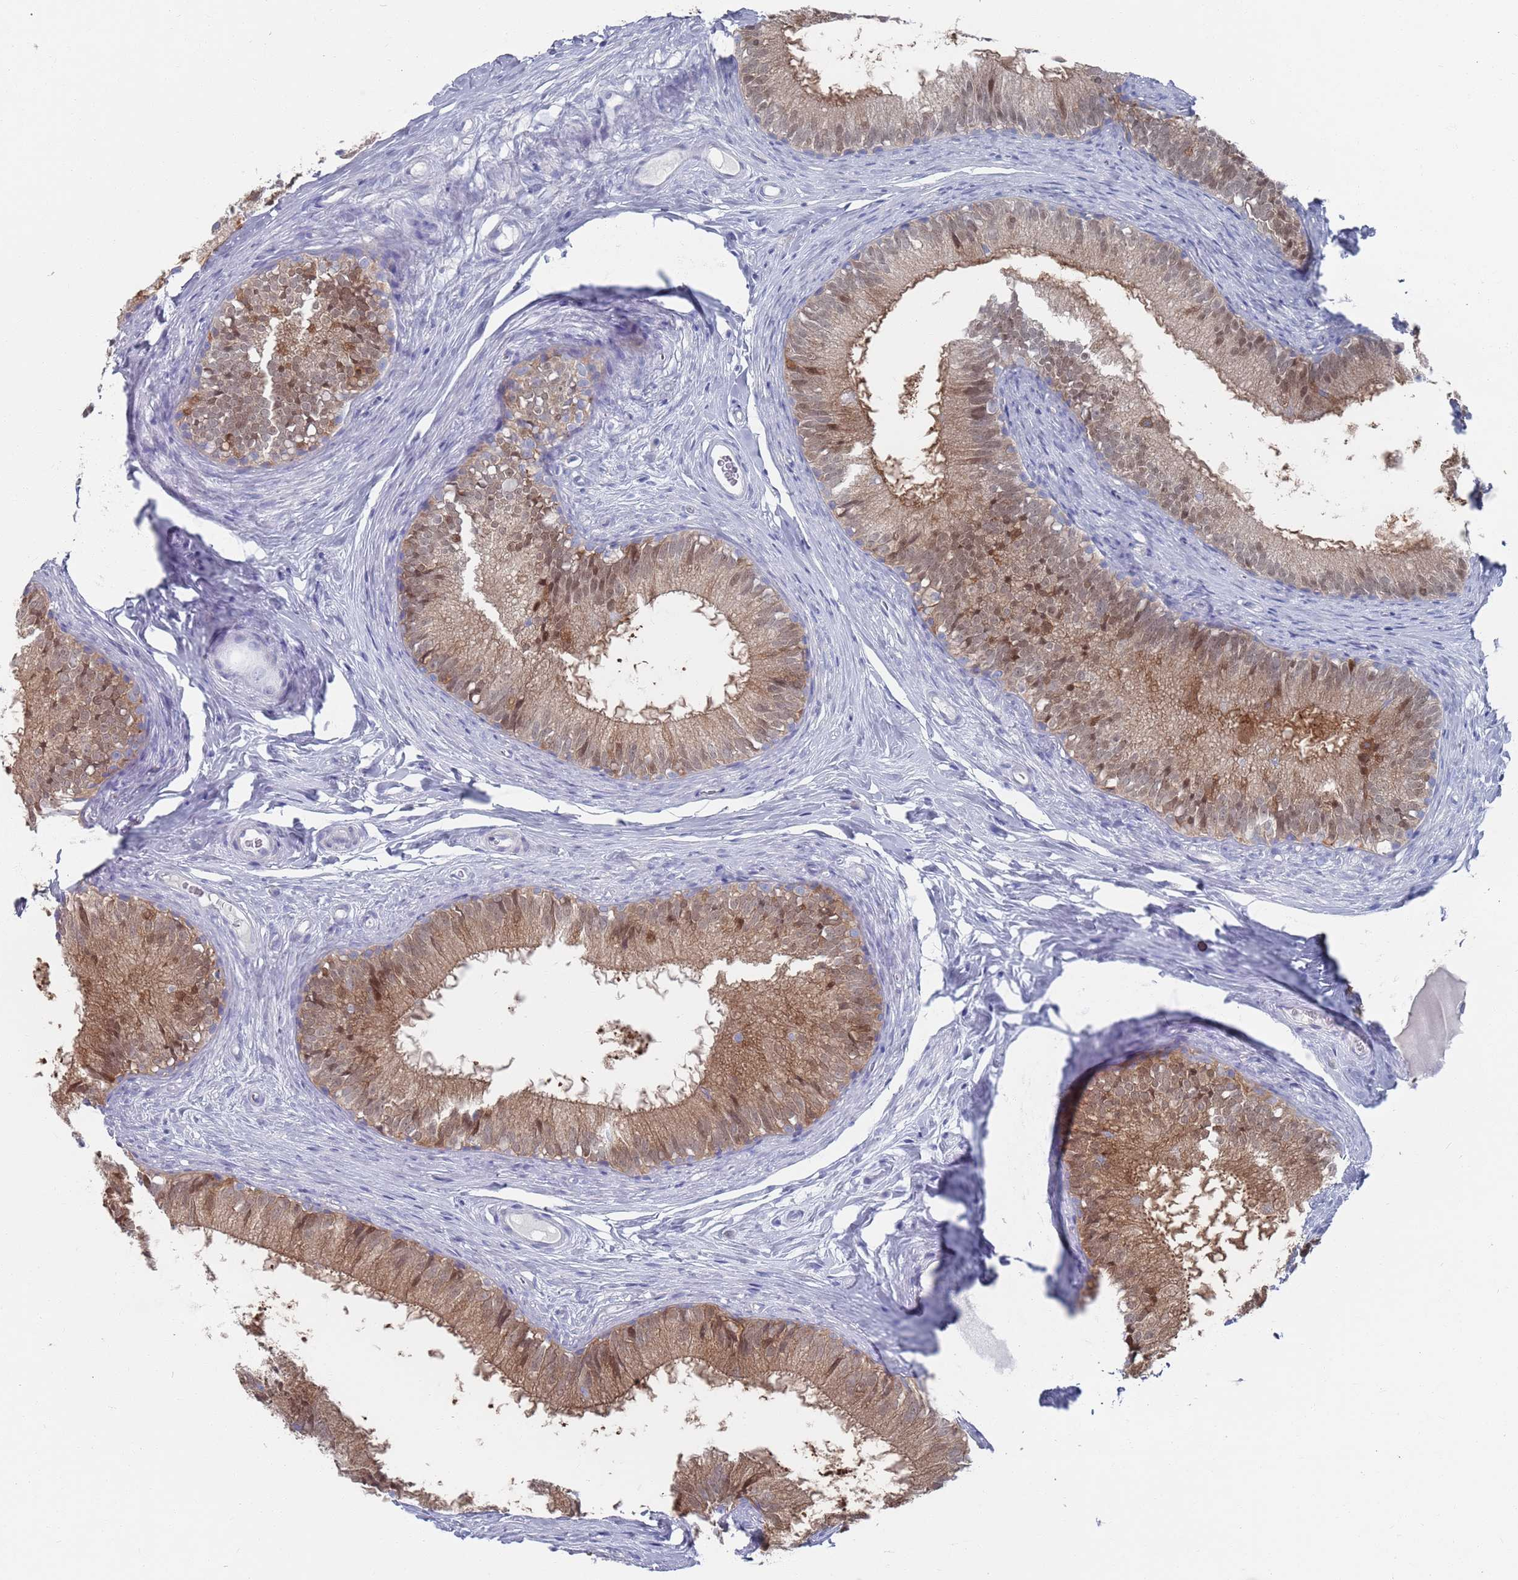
{"staining": {"intensity": "moderate", "quantity": ">75%", "location": "cytoplasmic/membranous,nuclear"}, "tissue": "epididymis", "cell_type": "Glandular cells", "image_type": "normal", "snomed": [{"axis": "morphology", "description": "Normal tissue, NOS"}, {"axis": "topography", "description": "Epididymis"}], "caption": "Epididymis stained for a protein reveals moderate cytoplasmic/membranous,nuclear positivity in glandular cells. The staining is performed using DAB brown chromogen to label protein expression. The nuclei are counter-stained blue using hematoxylin.", "gene": "MAT1A", "patient": {"sex": "male", "age": 25}}